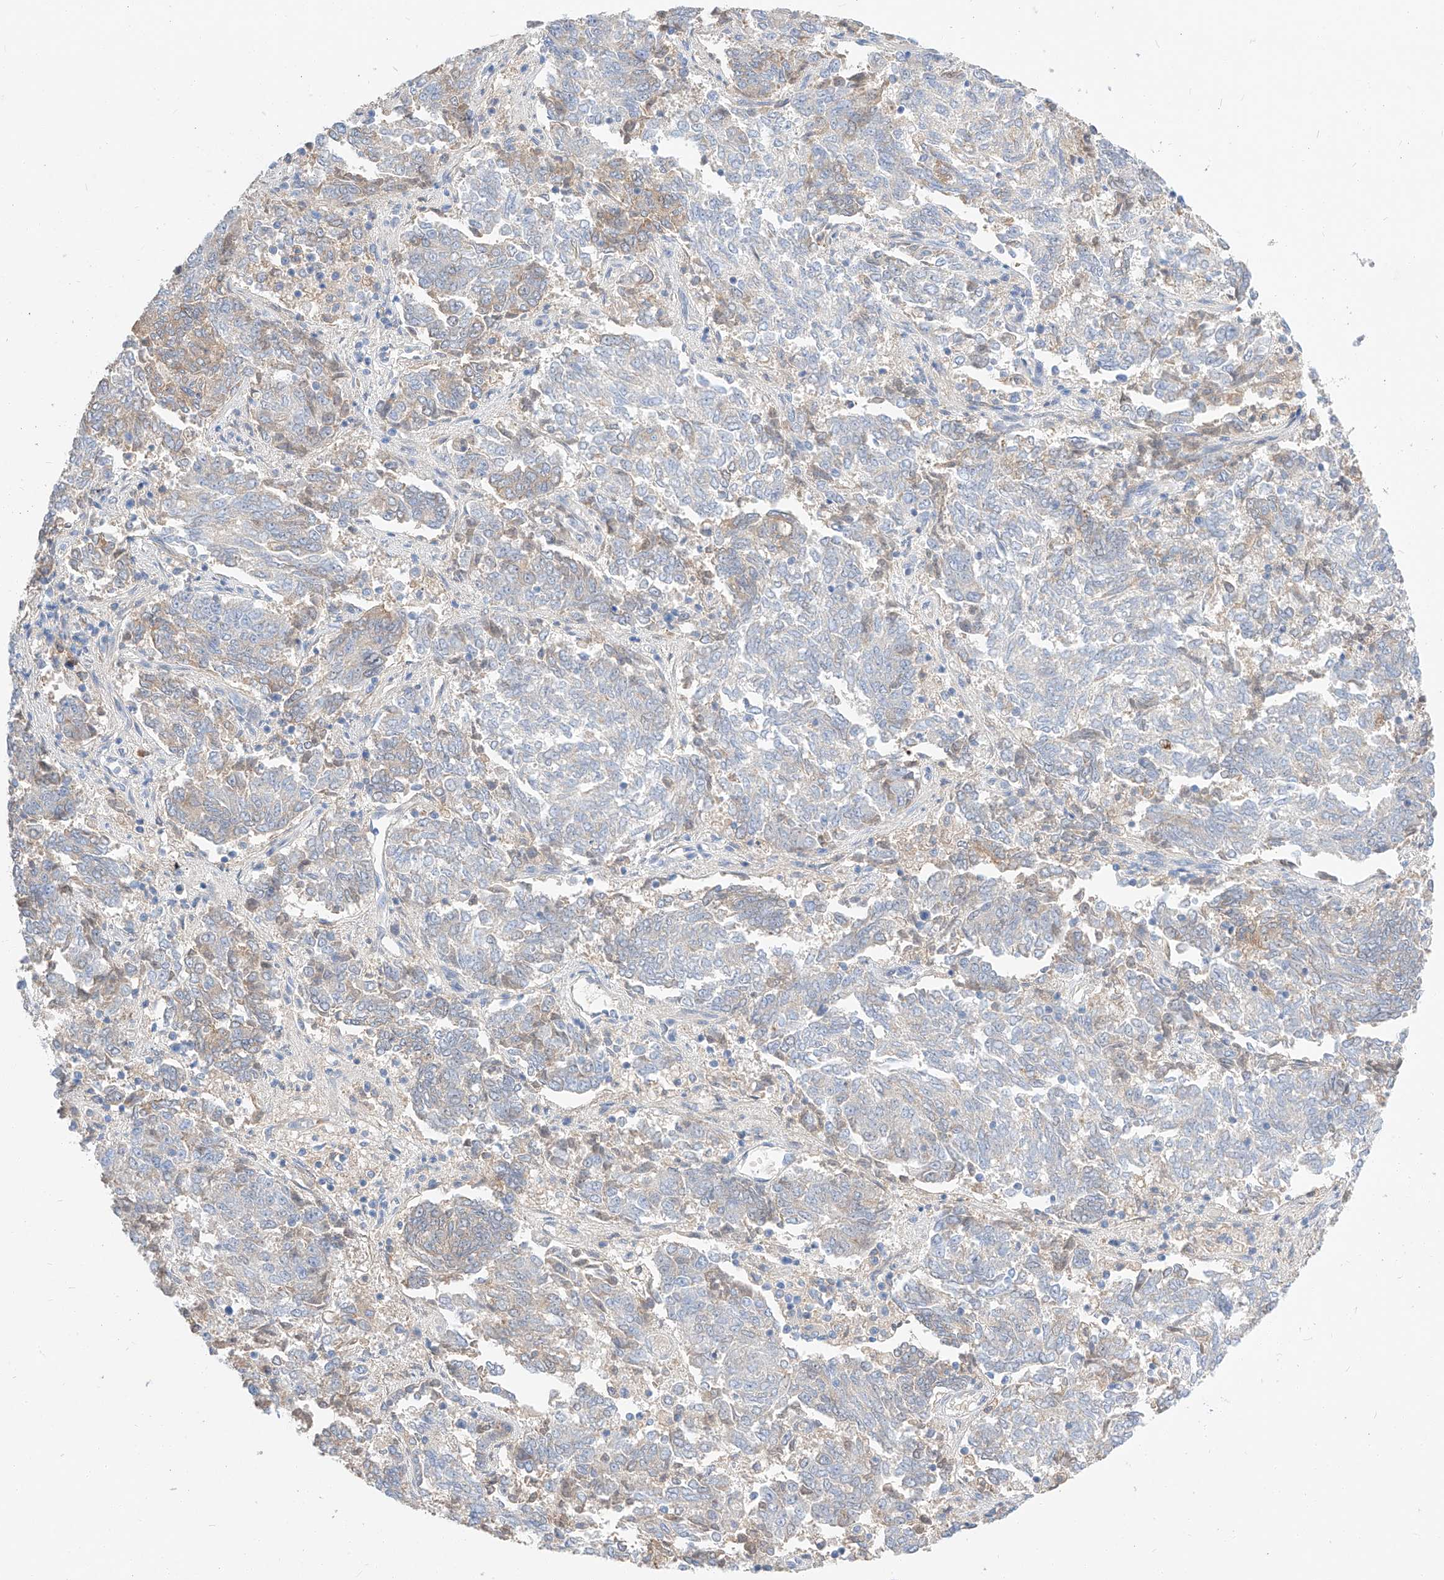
{"staining": {"intensity": "weak", "quantity": "<25%", "location": "cytoplasmic/membranous"}, "tissue": "endometrial cancer", "cell_type": "Tumor cells", "image_type": "cancer", "snomed": [{"axis": "morphology", "description": "Adenocarcinoma, NOS"}, {"axis": "topography", "description": "Endometrium"}], "caption": "Tumor cells are negative for protein expression in human endometrial adenocarcinoma. Nuclei are stained in blue.", "gene": "MAP7", "patient": {"sex": "female", "age": 80}}